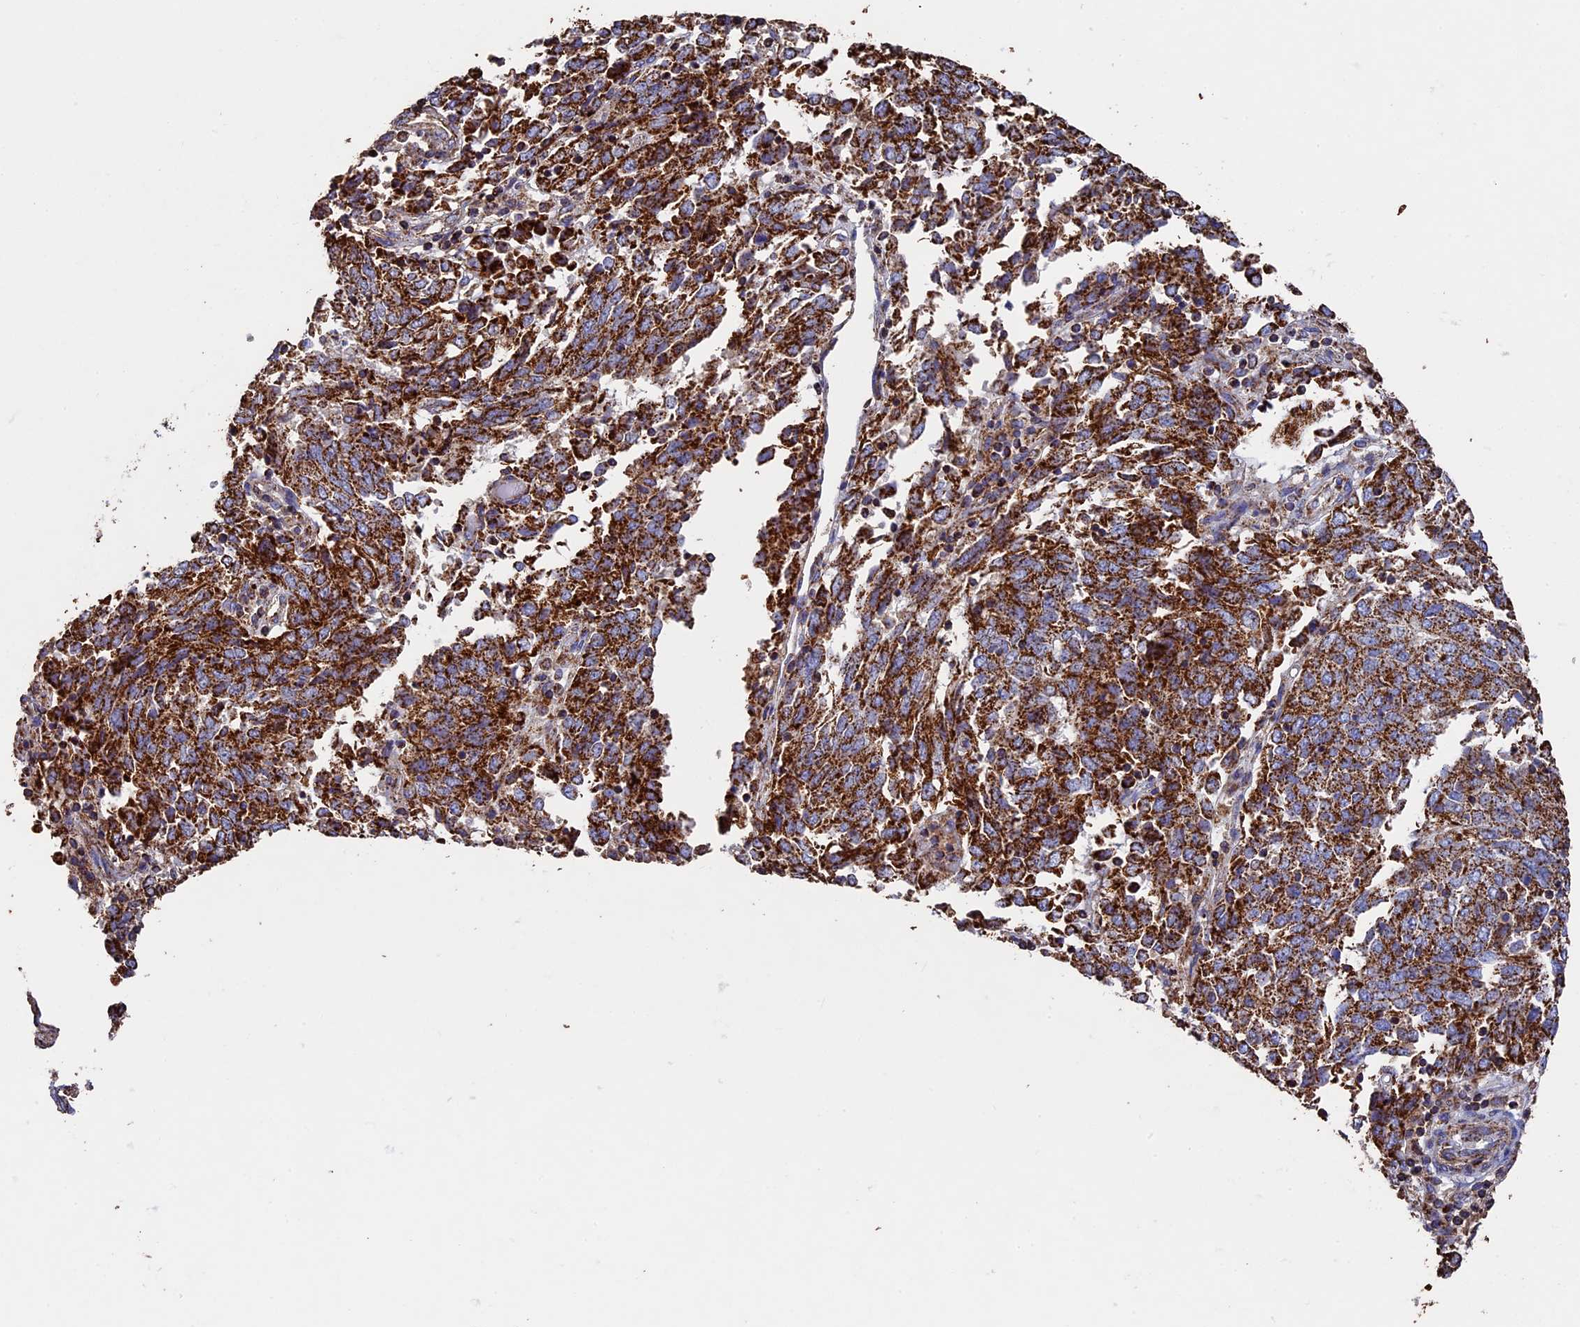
{"staining": {"intensity": "strong", "quantity": ">75%", "location": "cytoplasmic/membranous"}, "tissue": "endometrial cancer", "cell_type": "Tumor cells", "image_type": "cancer", "snomed": [{"axis": "morphology", "description": "Adenocarcinoma, NOS"}, {"axis": "topography", "description": "Endometrium"}], "caption": "Protein analysis of endometrial adenocarcinoma tissue reveals strong cytoplasmic/membranous expression in about >75% of tumor cells.", "gene": "ADAT1", "patient": {"sex": "female", "age": 80}}